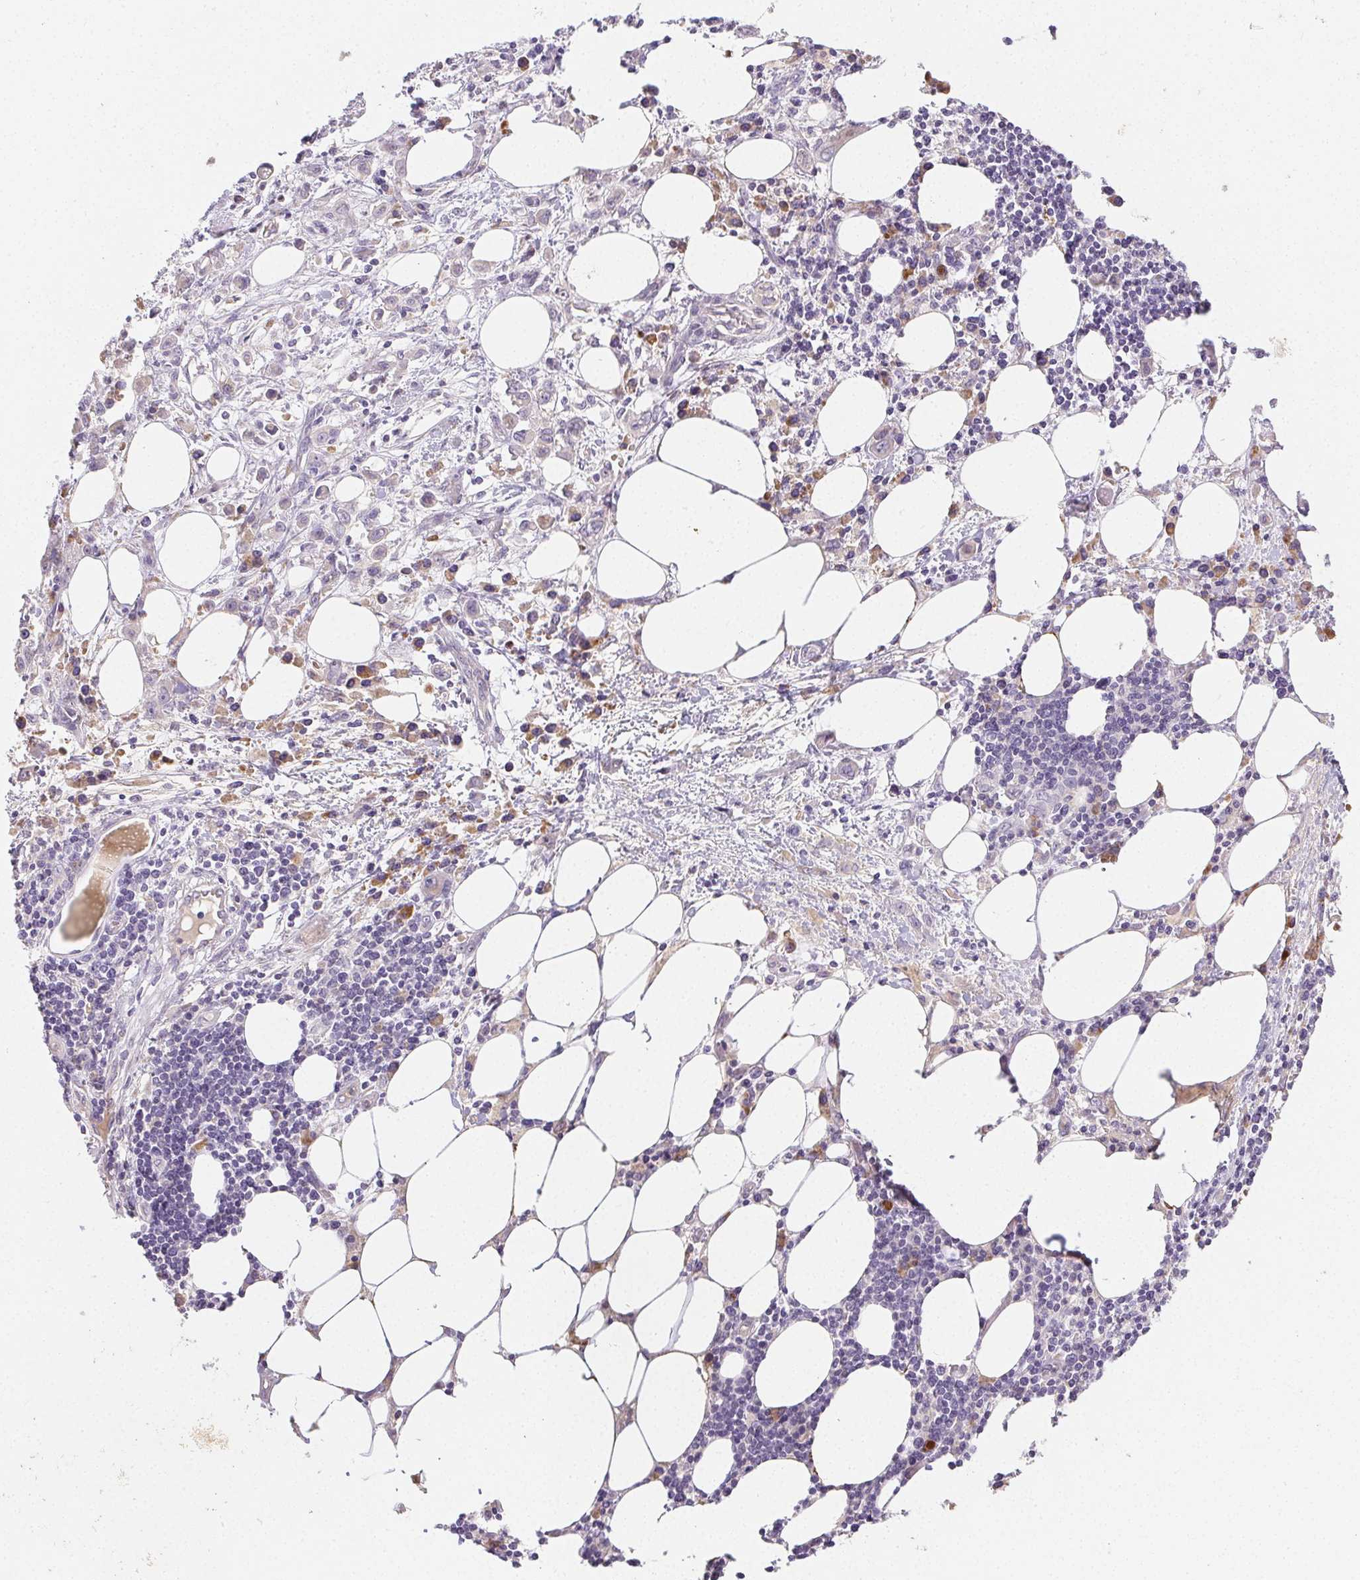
{"staining": {"intensity": "negative", "quantity": "none", "location": "none"}, "tissue": "stomach cancer", "cell_type": "Tumor cells", "image_type": "cancer", "snomed": [{"axis": "morphology", "description": "Adenocarcinoma, NOS"}, {"axis": "topography", "description": "Stomach, upper"}], "caption": "Adenocarcinoma (stomach) was stained to show a protein in brown. There is no significant expression in tumor cells.", "gene": "ACVR1B", "patient": {"sex": "male", "age": 75}}